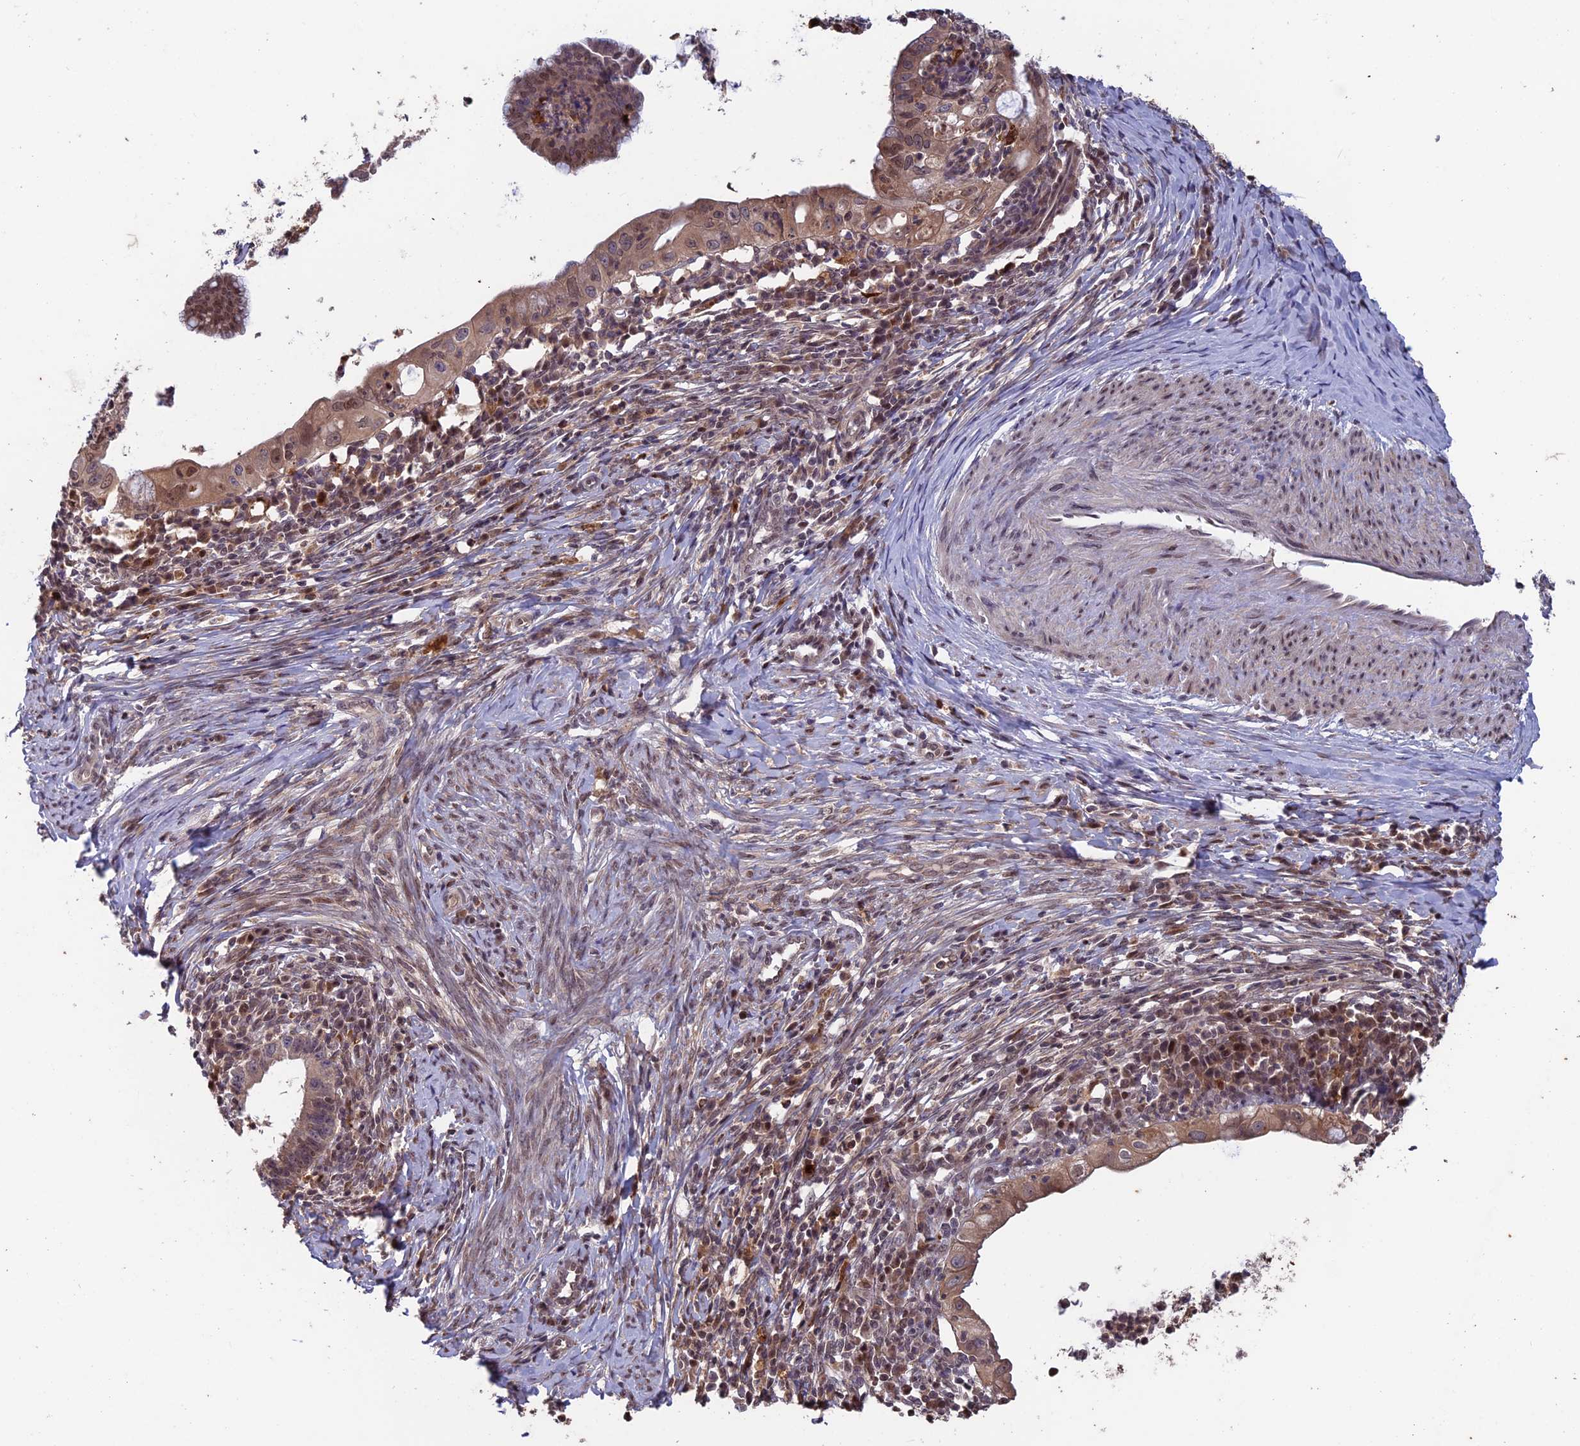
{"staining": {"intensity": "weak", "quantity": "25%-75%", "location": "nuclear"}, "tissue": "cervical cancer", "cell_type": "Tumor cells", "image_type": "cancer", "snomed": [{"axis": "morphology", "description": "Adenocarcinoma, NOS"}, {"axis": "topography", "description": "Cervix"}], "caption": "IHC of human cervical cancer (adenocarcinoma) demonstrates low levels of weak nuclear expression in about 25%-75% of tumor cells.", "gene": "MAST2", "patient": {"sex": "female", "age": 36}}